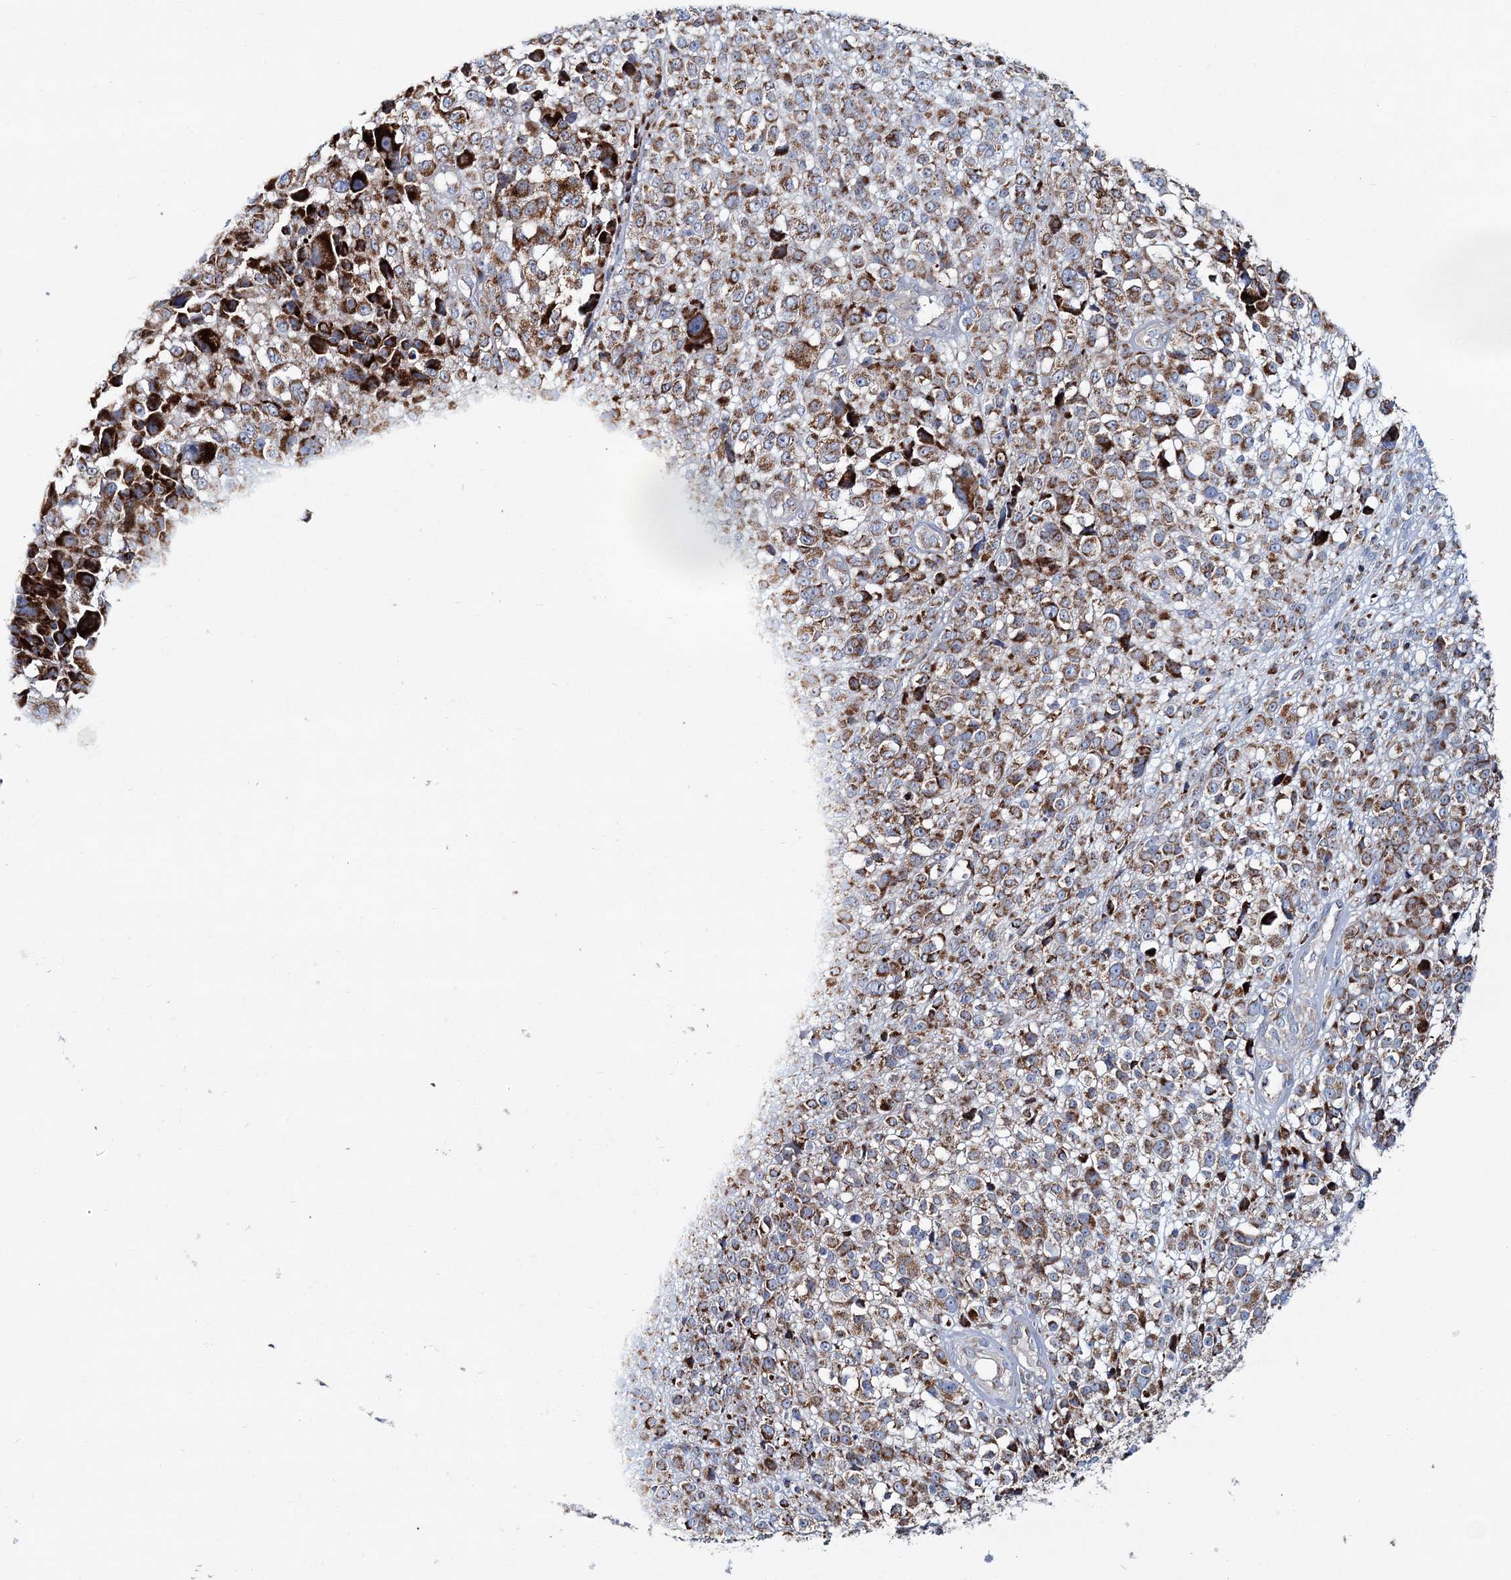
{"staining": {"intensity": "moderate", "quantity": ">75%", "location": "cytoplasmic/membranous"}, "tissue": "melanoma", "cell_type": "Tumor cells", "image_type": "cancer", "snomed": [{"axis": "morphology", "description": "Malignant melanoma, NOS"}, {"axis": "topography", "description": "Skin"}], "caption": "Protein expression analysis of human melanoma reveals moderate cytoplasmic/membranous expression in approximately >75% of tumor cells.", "gene": "ARHGAP6", "patient": {"sex": "female", "age": 55}}